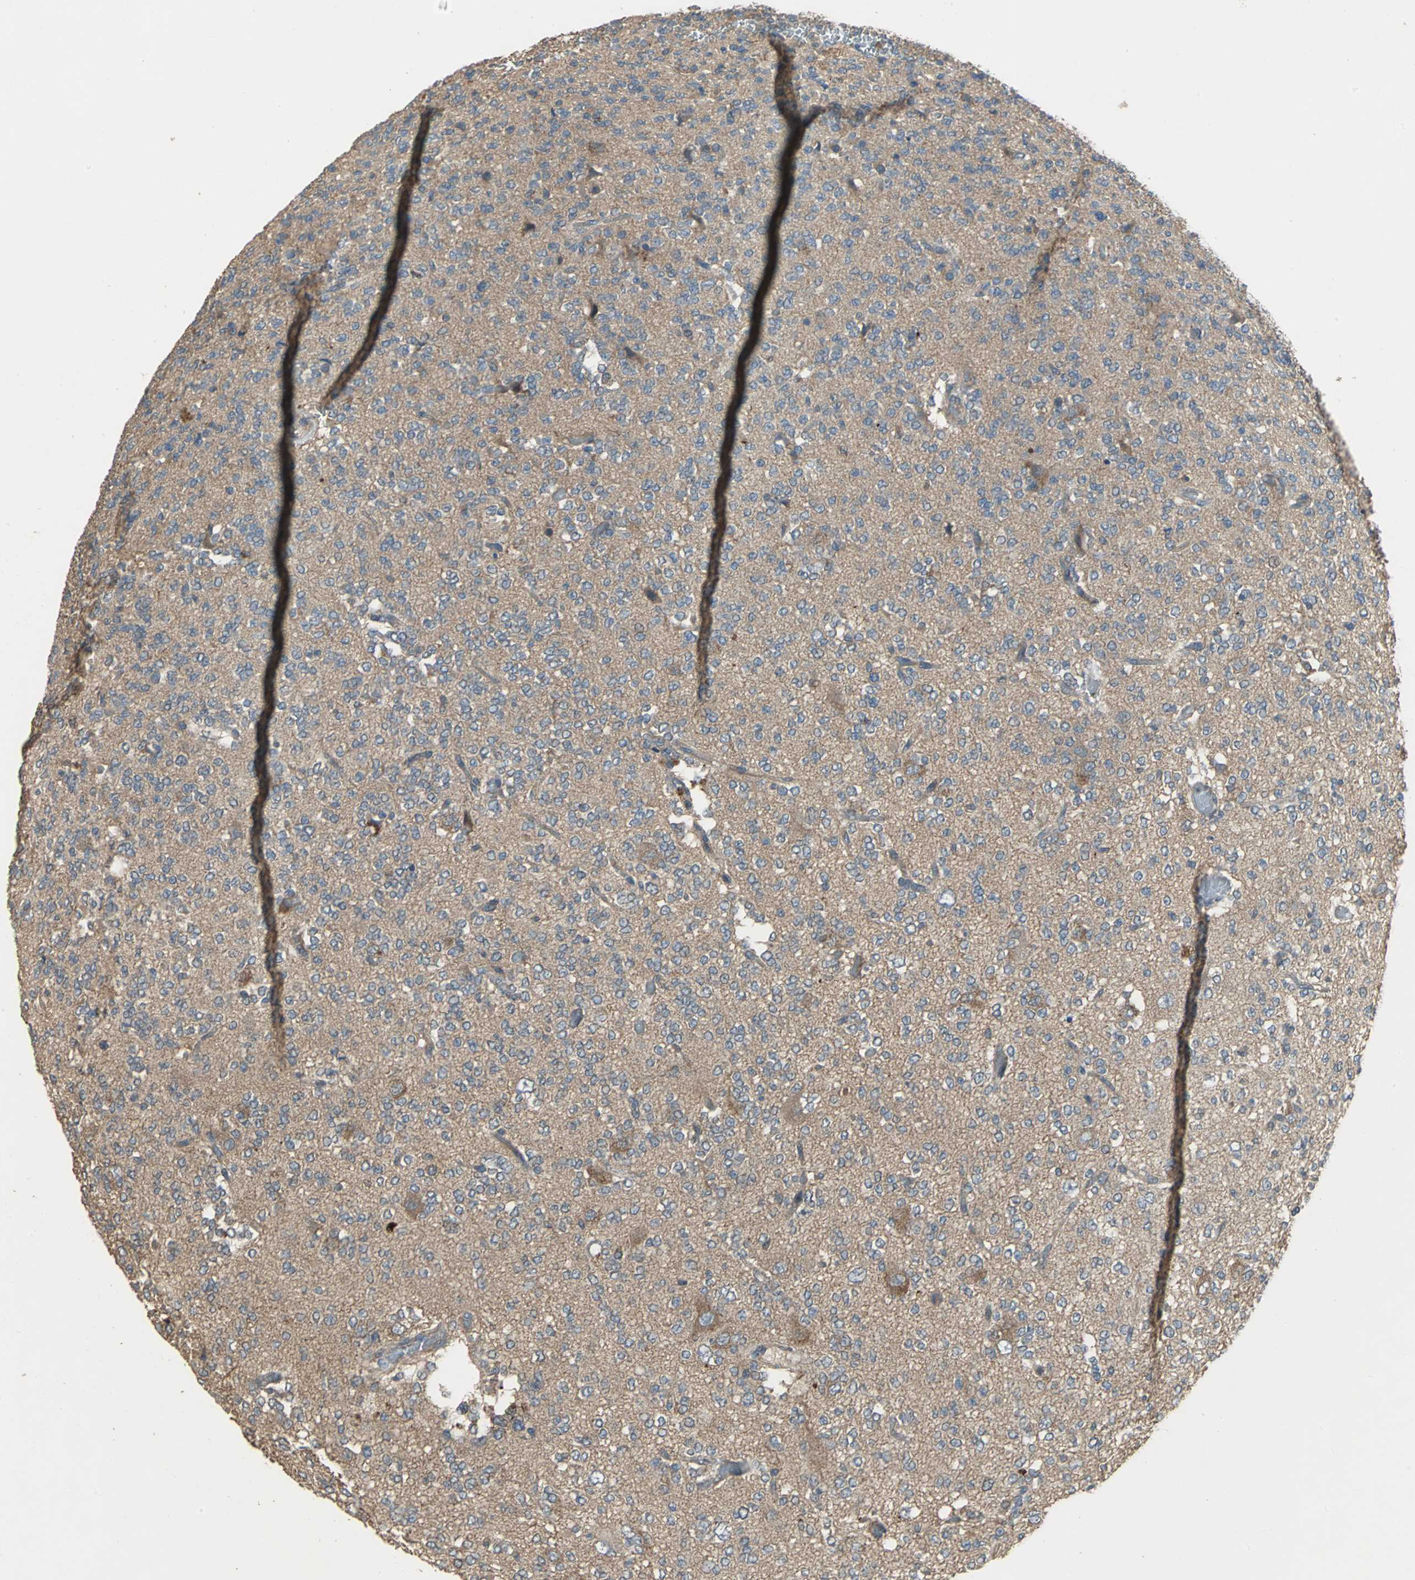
{"staining": {"intensity": "moderate", "quantity": ">75%", "location": "cytoplasmic/membranous"}, "tissue": "glioma", "cell_type": "Tumor cells", "image_type": "cancer", "snomed": [{"axis": "morphology", "description": "Glioma, malignant, Low grade"}, {"axis": "topography", "description": "Brain"}], "caption": "High-power microscopy captured an immunohistochemistry (IHC) micrograph of glioma, revealing moderate cytoplasmic/membranous positivity in about >75% of tumor cells.", "gene": "MET", "patient": {"sex": "male", "age": 38}}